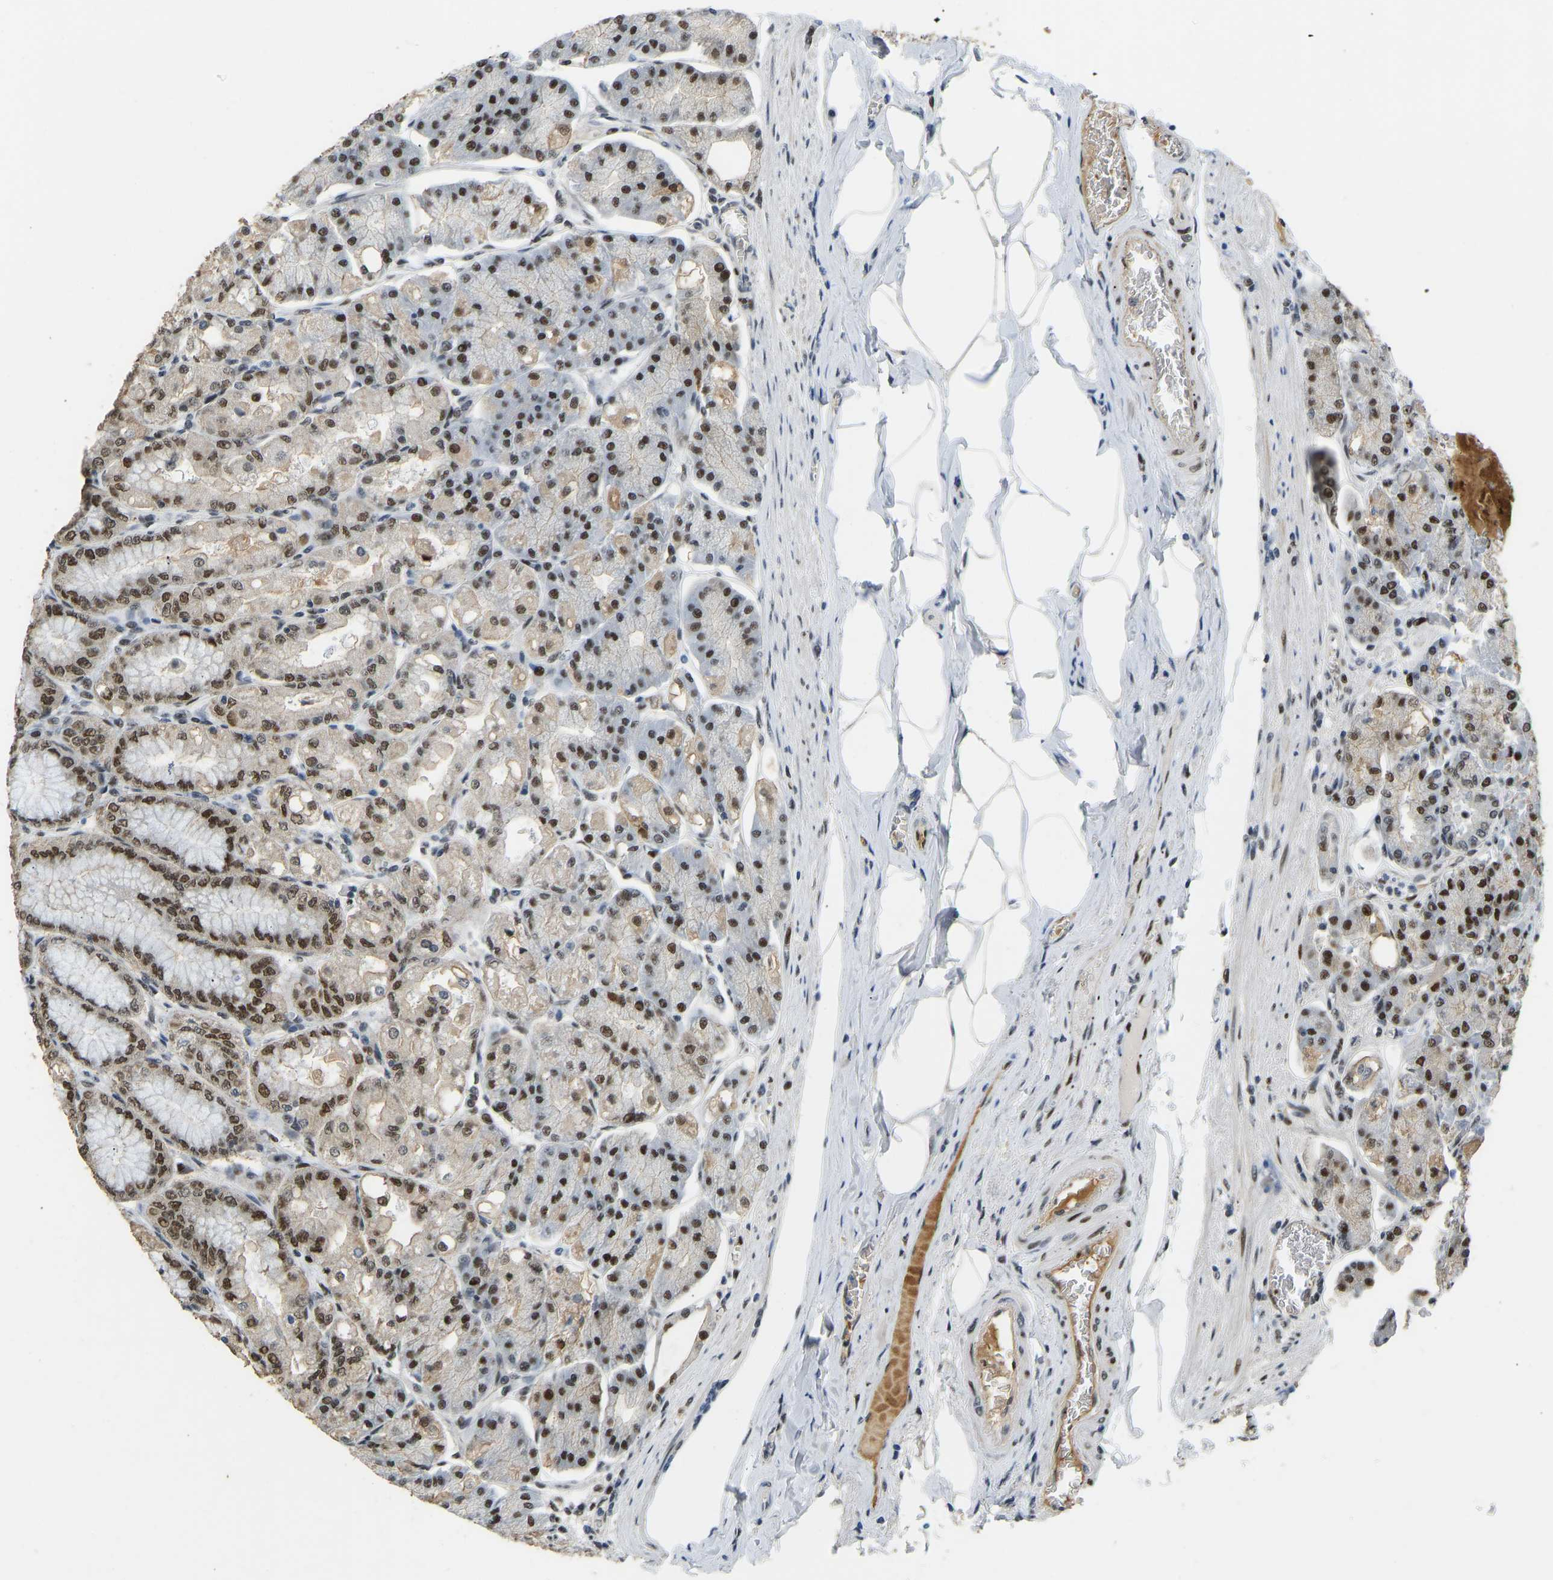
{"staining": {"intensity": "strong", "quantity": "25%-75%", "location": "cytoplasmic/membranous,nuclear"}, "tissue": "stomach", "cell_type": "Glandular cells", "image_type": "normal", "snomed": [{"axis": "morphology", "description": "Normal tissue, NOS"}, {"axis": "topography", "description": "Stomach, lower"}], "caption": "Strong cytoplasmic/membranous,nuclear protein expression is seen in about 25%-75% of glandular cells in stomach. (DAB IHC with brightfield microscopy, high magnification).", "gene": "FOXK1", "patient": {"sex": "male", "age": 71}}